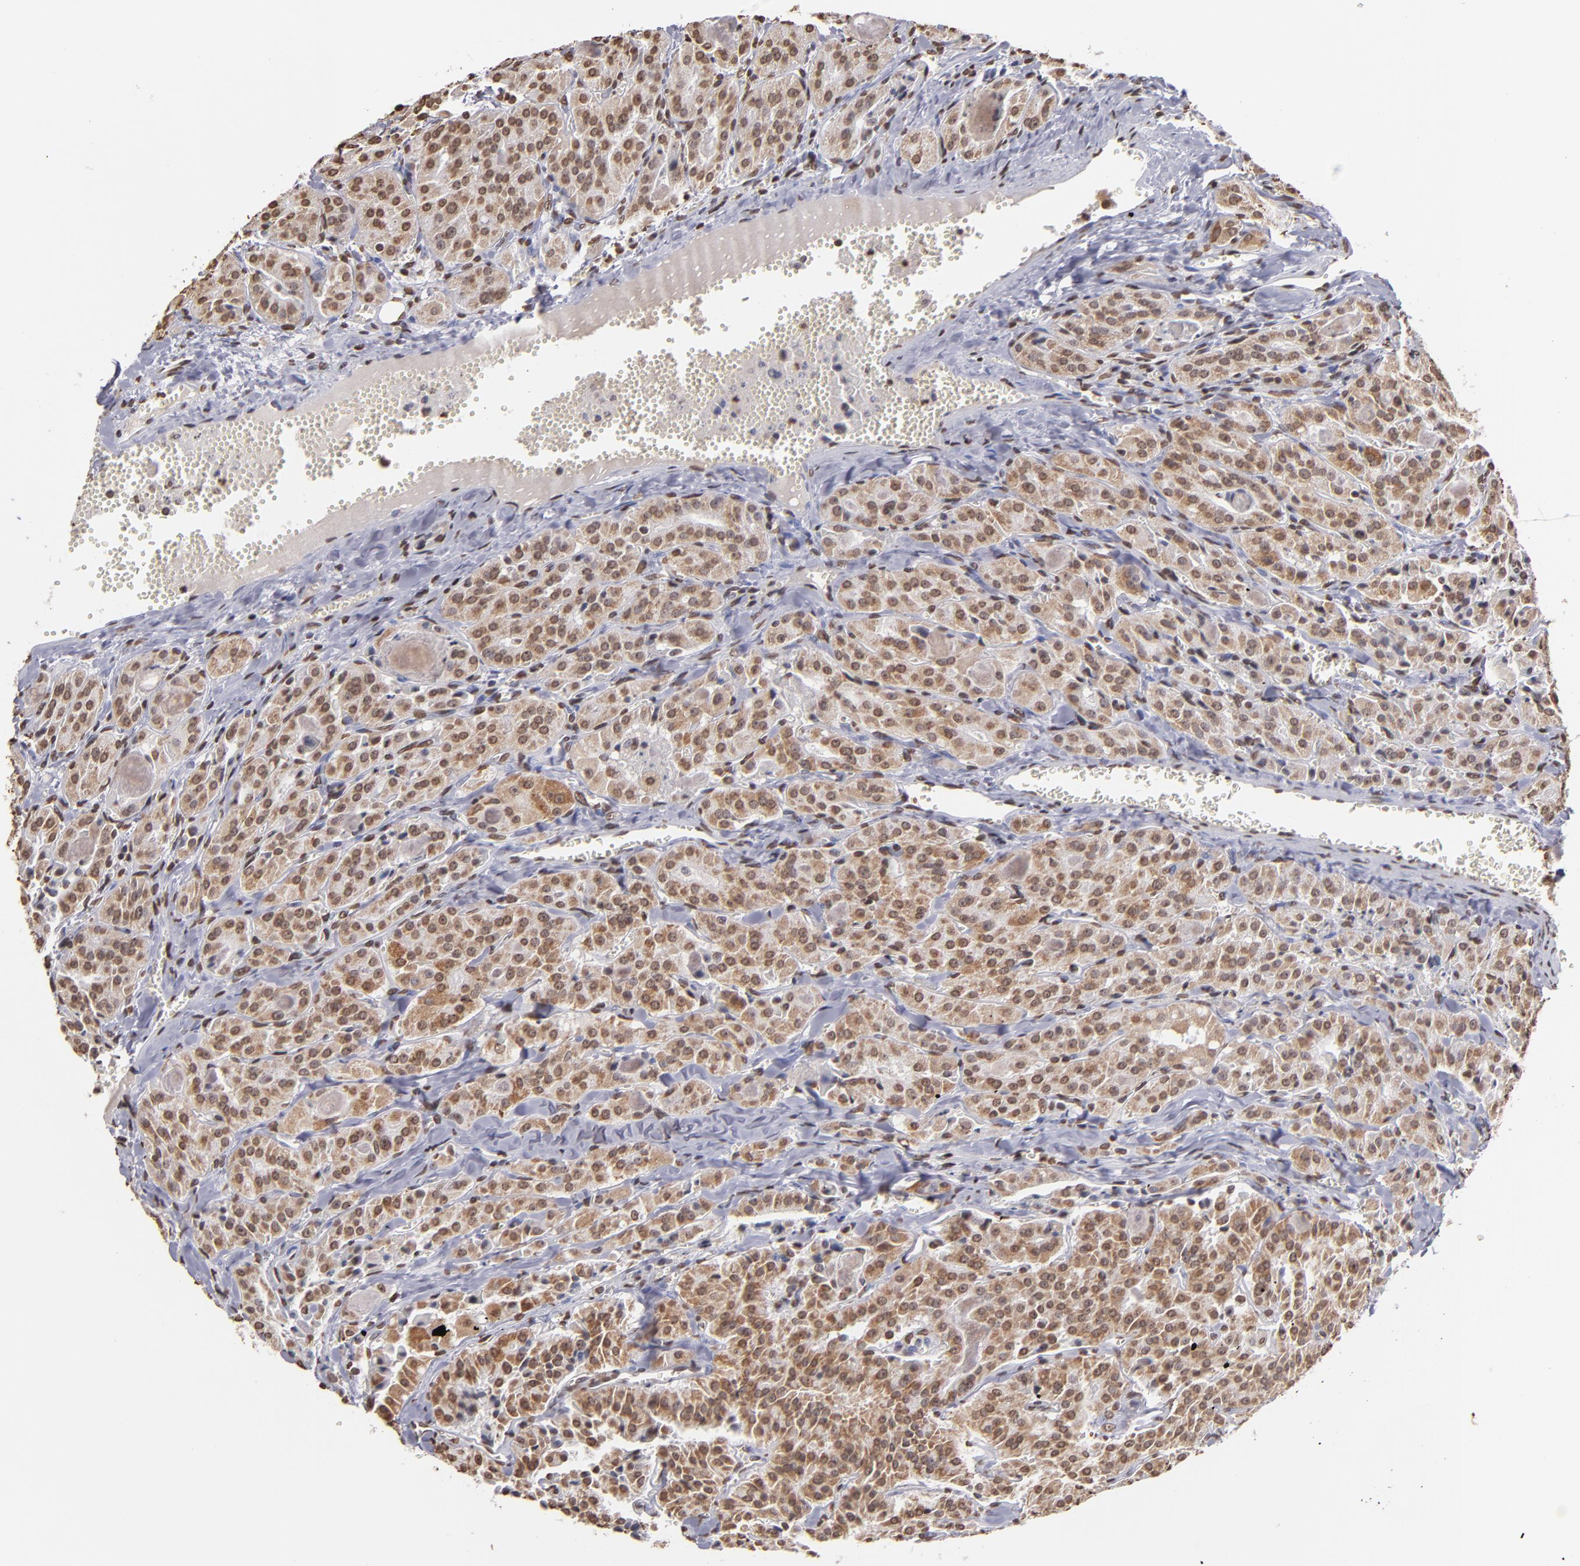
{"staining": {"intensity": "moderate", "quantity": ">75%", "location": "nuclear"}, "tissue": "thyroid cancer", "cell_type": "Tumor cells", "image_type": "cancer", "snomed": [{"axis": "morphology", "description": "Carcinoma, NOS"}, {"axis": "topography", "description": "Thyroid gland"}], "caption": "IHC (DAB (3,3'-diaminobenzidine)) staining of thyroid carcinoma exhibits moderate nuclear protein expression in approximately >75% of tumor cells. The staining was performed using DAB (3,3'-diaminobenzidine), with brown indicating positive protein expression. Nuclei are stained blue with hematoxylin.", "gene": "LBX1", "patient": {"sex": "male", "age": 76}}